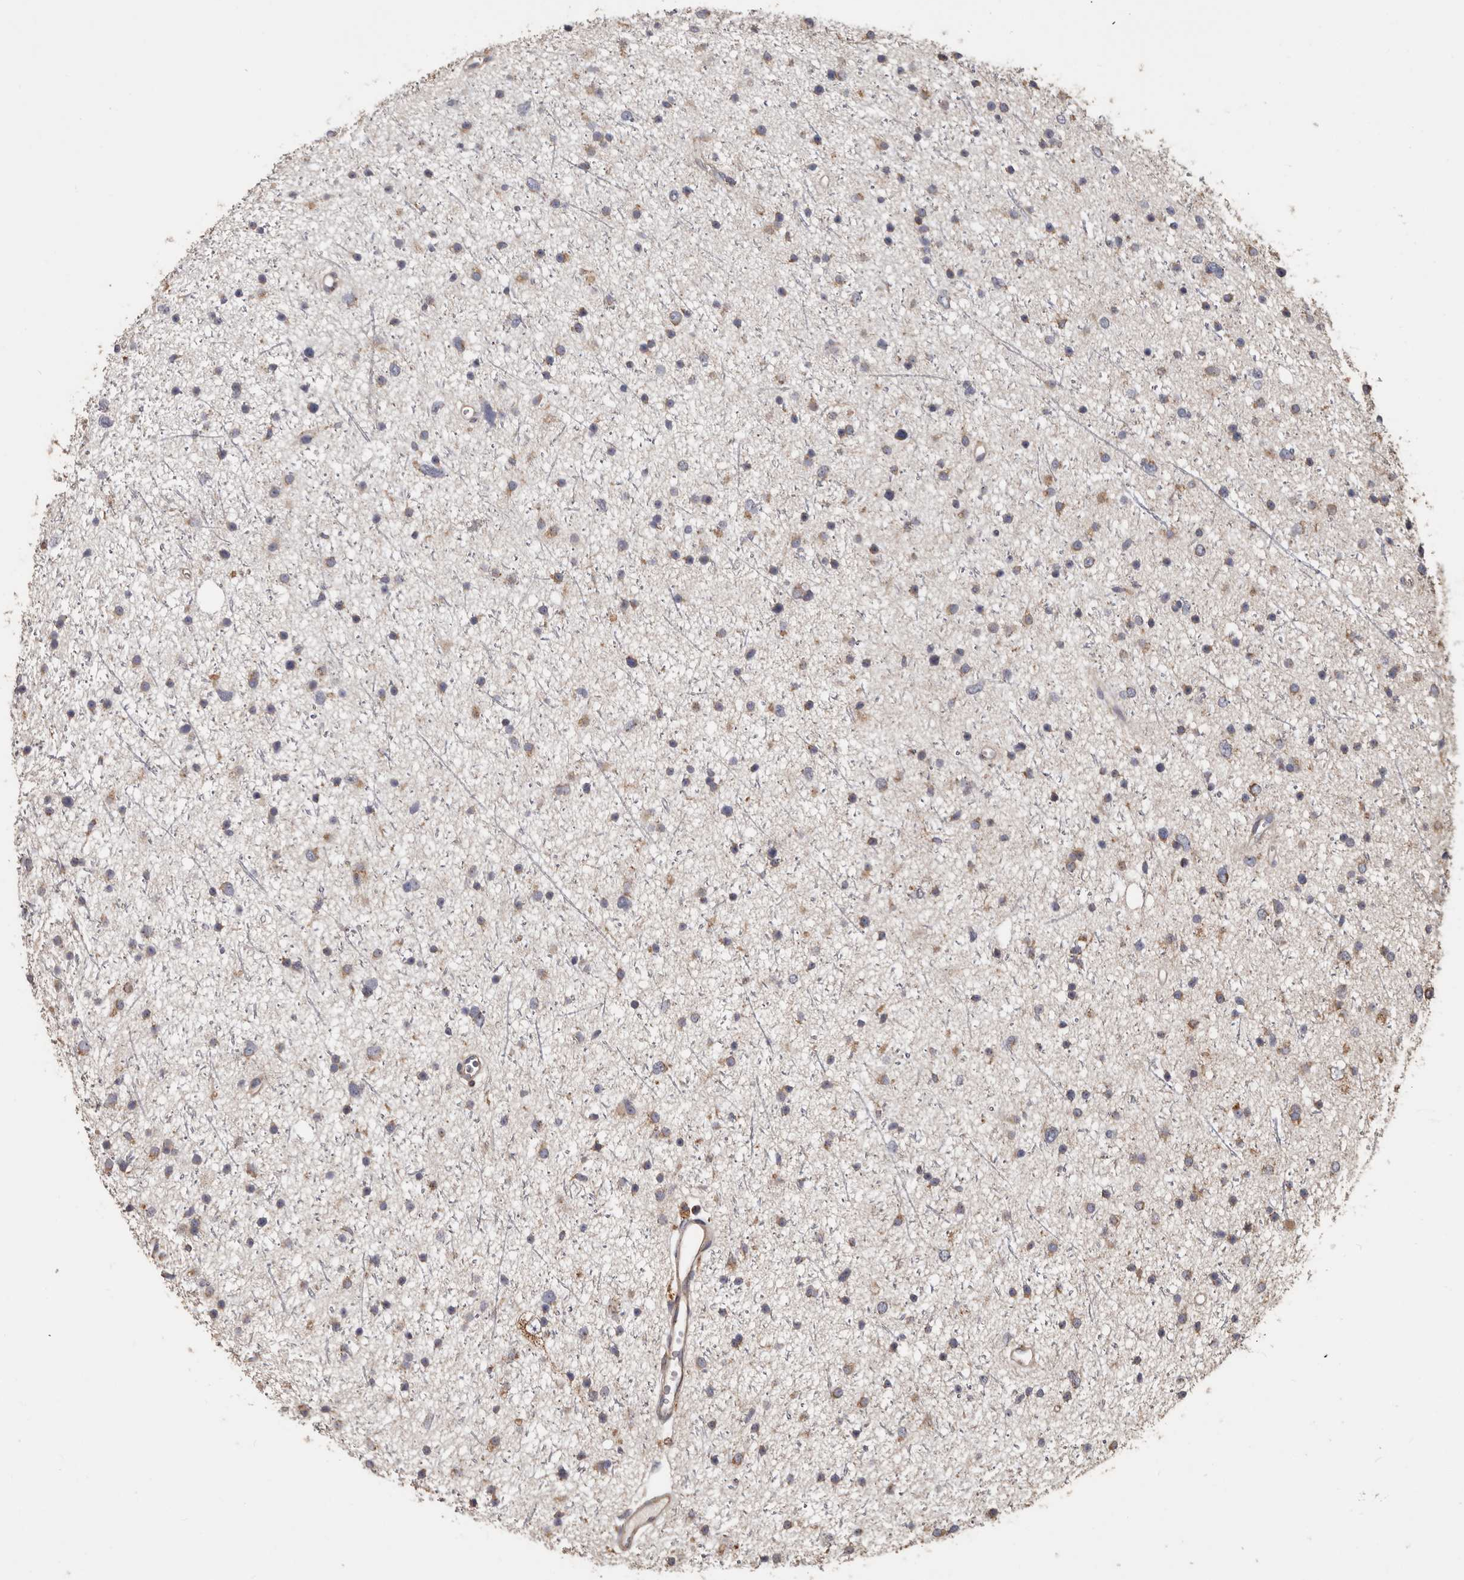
{"staining": {"intensity": "weak", "quantity": ">75%", "location": "cytoplasmic/membranous"}, "tissue": "glioma", "cell_type": "Tumor cells", "image_type": "cancer", "snomed": [{"axis": "morphology", "description": "Glioma, malignant, Low grade"}, {"axis": "topography", "description": "Cerebral cortex"}], "caption": "Glioma tissue demonstrates weak cytoplasmic/membranous expression in about >75% of tumor cells", "gene": "OSGIN2", "patient": {"sex": "female", "age": 39}}